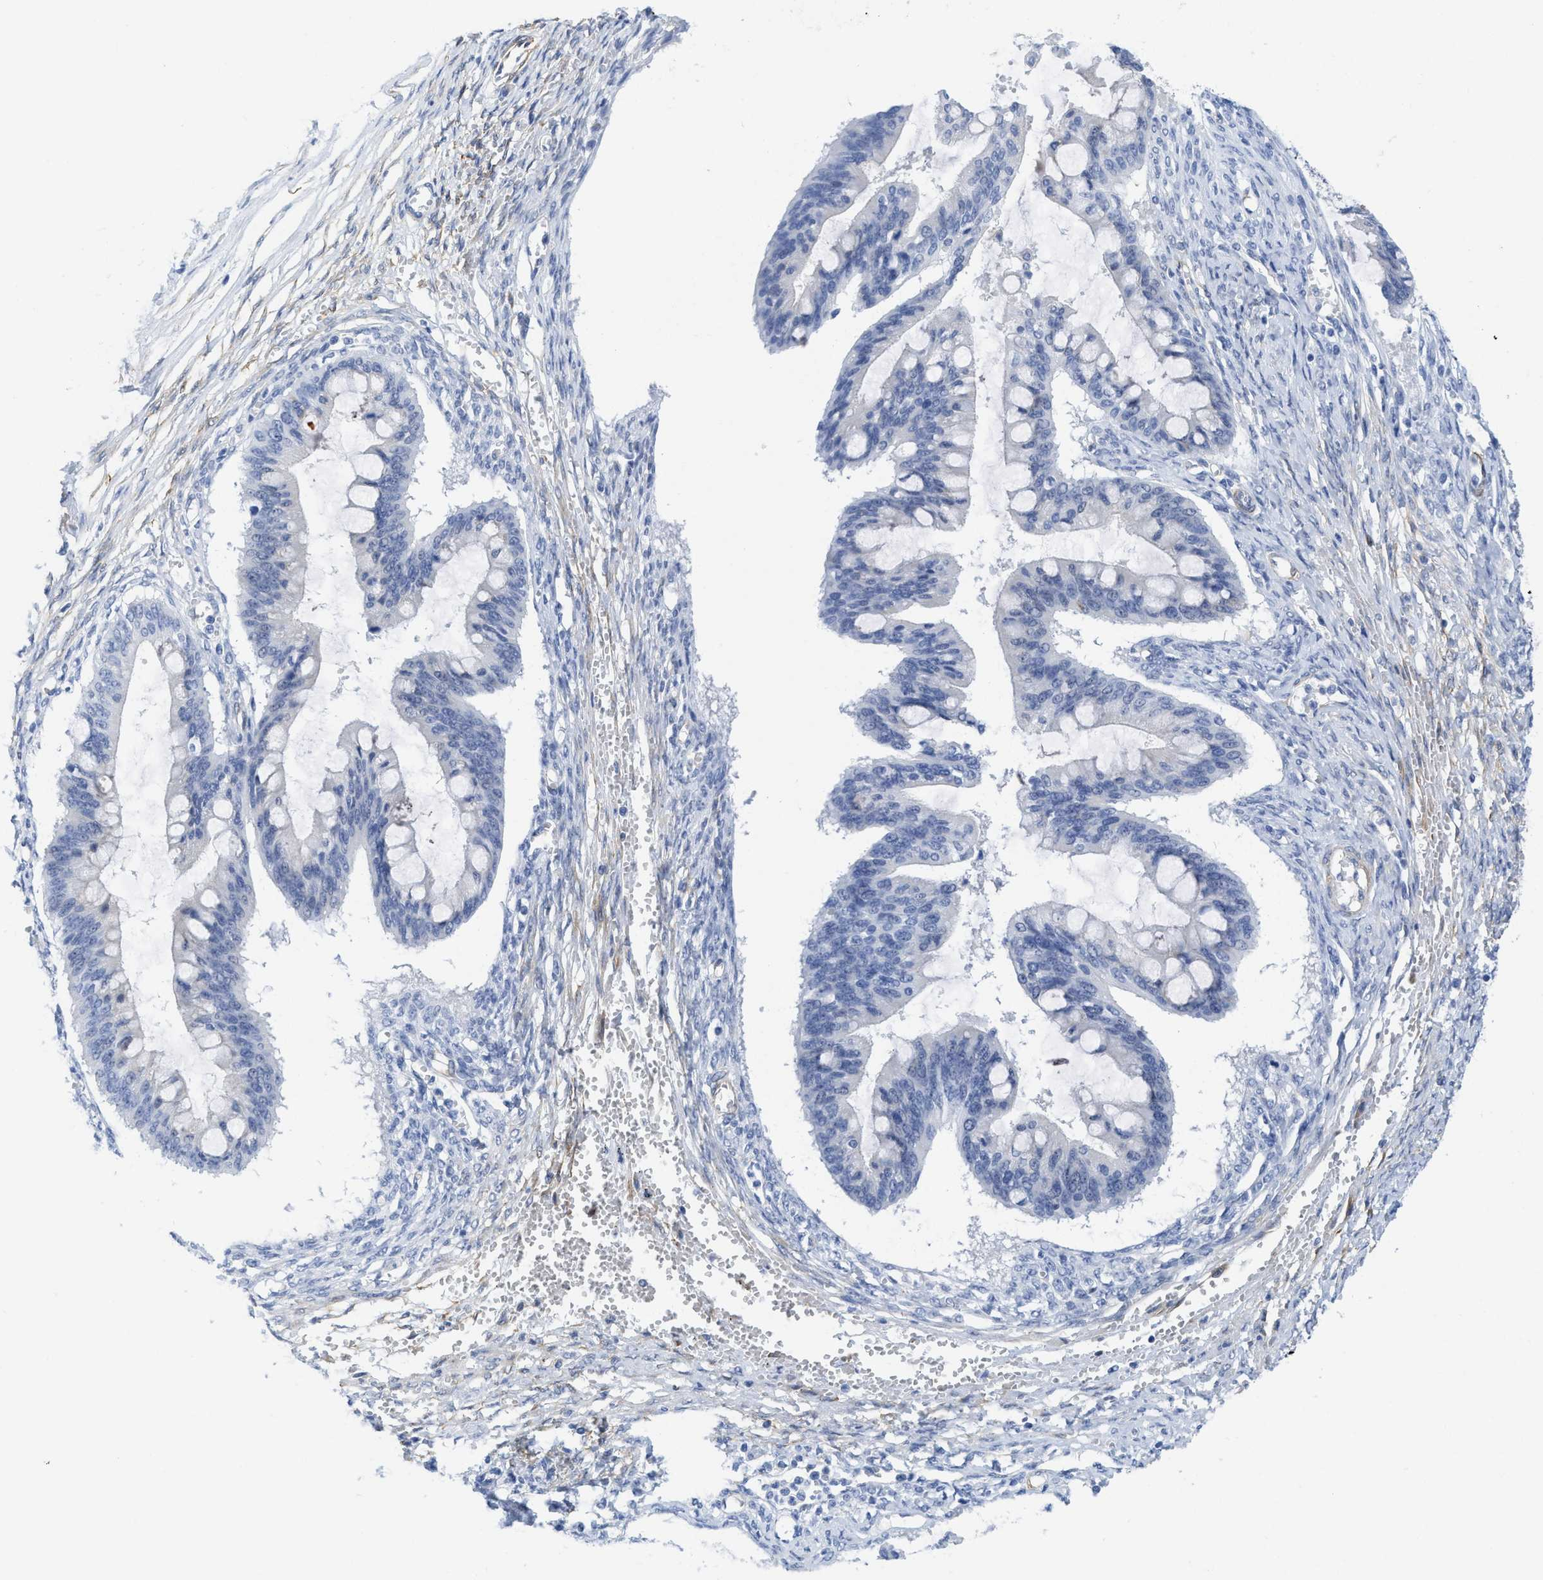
{"staining": {"intensity": "negative", "quantity": "none", "location": "none"}, "tissue": "ovarian cancer", "cell_type": "Tumor cells", "image_type": "cancer", "snomed": [{"axis": "morphology", "description": "Cystadenocarcinoma, mucinous, NOS"}, {"axis": "topography", "description": "Ovary"}], "caption": "Ovarian cancer (mucinous cystadenocarcinoma) stained for a protein using IHC reveals no staining tumor cells.", "gene": "TUB", "patient": {"sex": "female", "age": 73}}